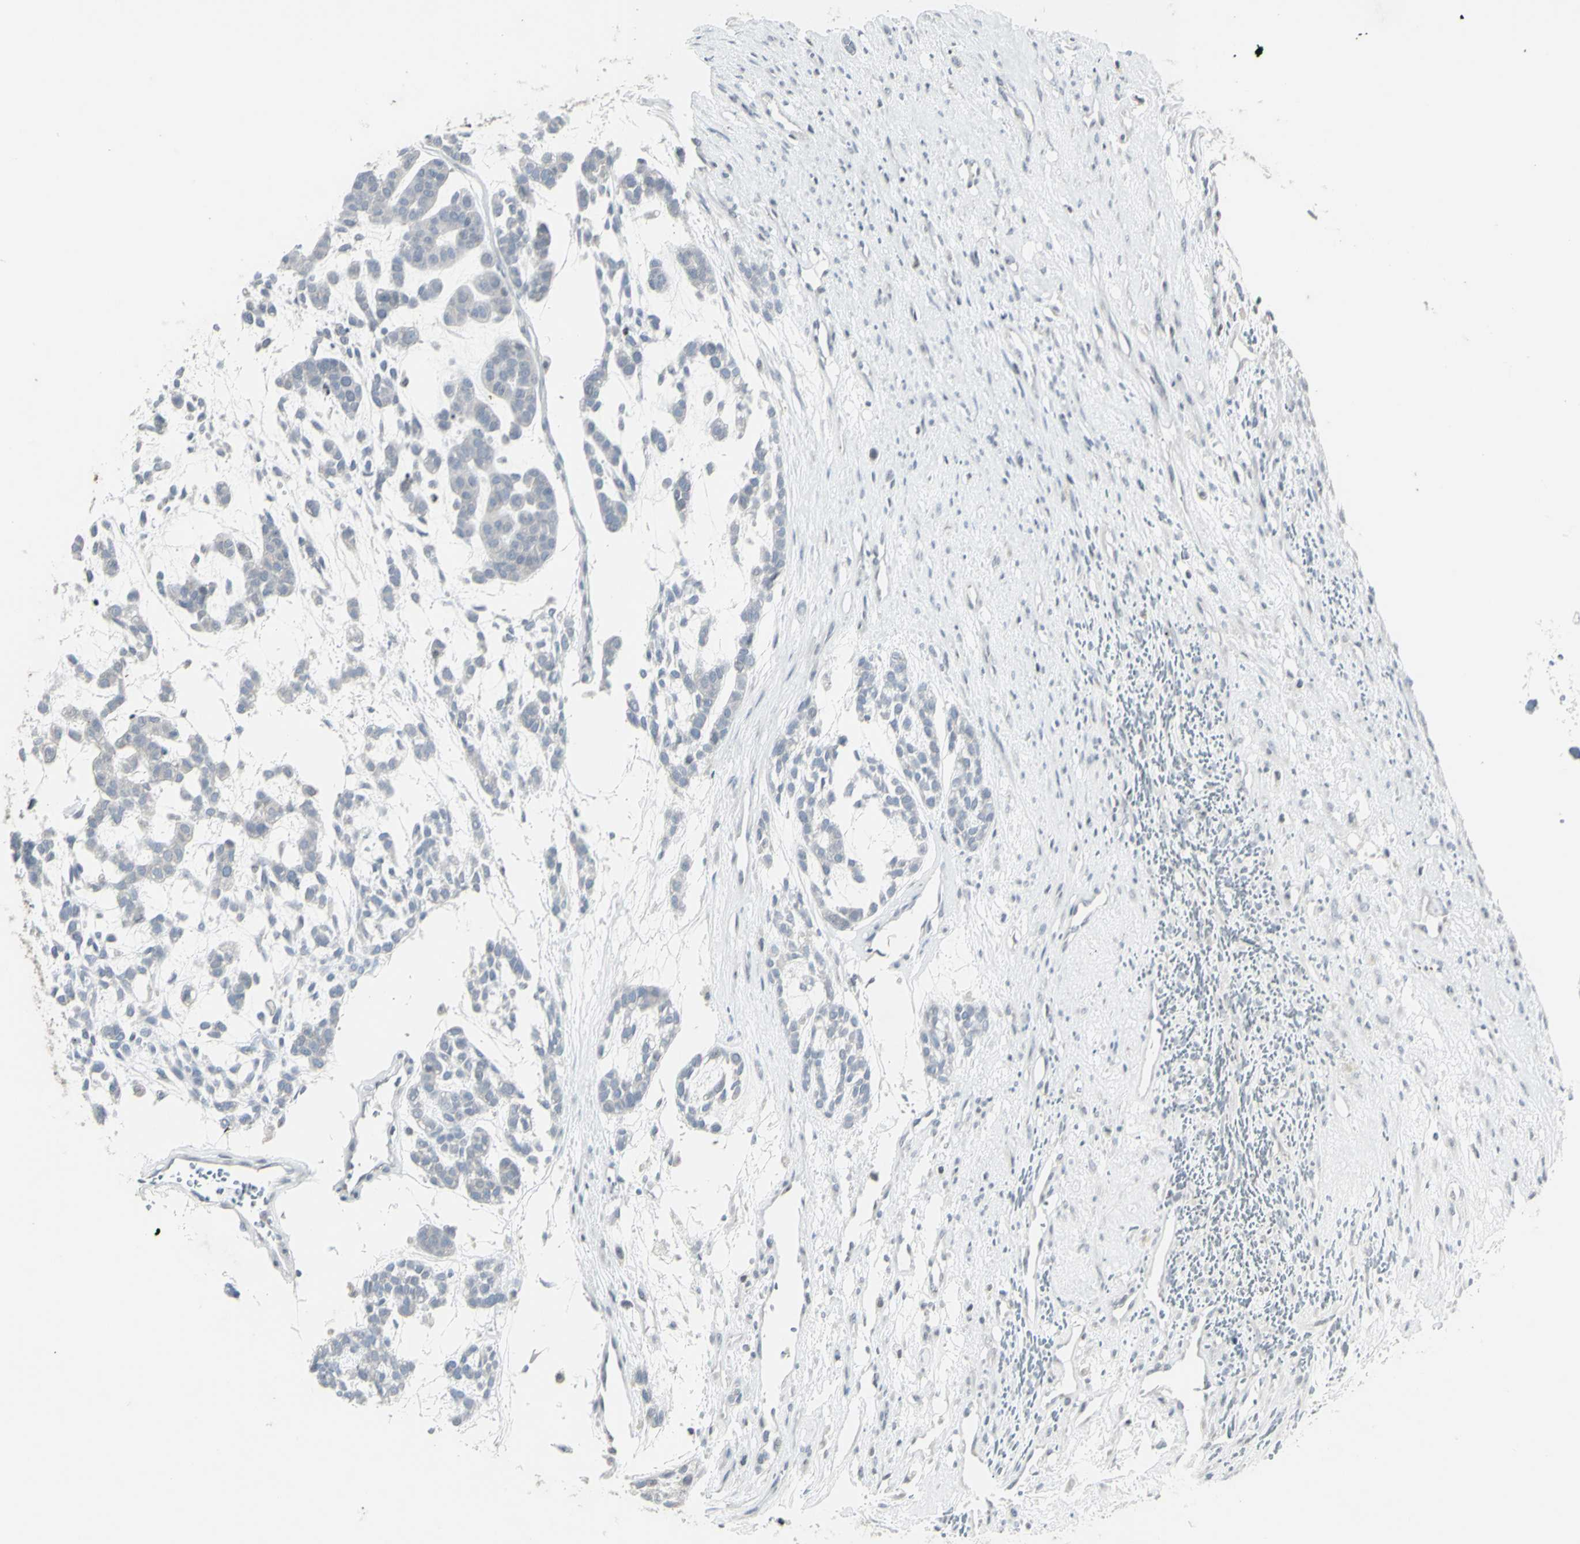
{"staining": {"intensity": "negative", "quantity": "none", "location": "none"}, "tissue": "head and neck cancer", "cell_type": "Tumor cells", "image_type": "cancer", "snomed": [{"axis": "morphology", "description": "Adenocarcinoma, NOS"}, {"axis": "morphology", "description": "Adenoma, NOS"}, {"axis": "topography", "description": "Head-Neck"}], "caption": "Immunohistochemistry of adenoma (head and neck) exhibits no positivity in tumor cells.", "gene": "MUC5AC", "patient": {"sex": "female", "age": 55}}